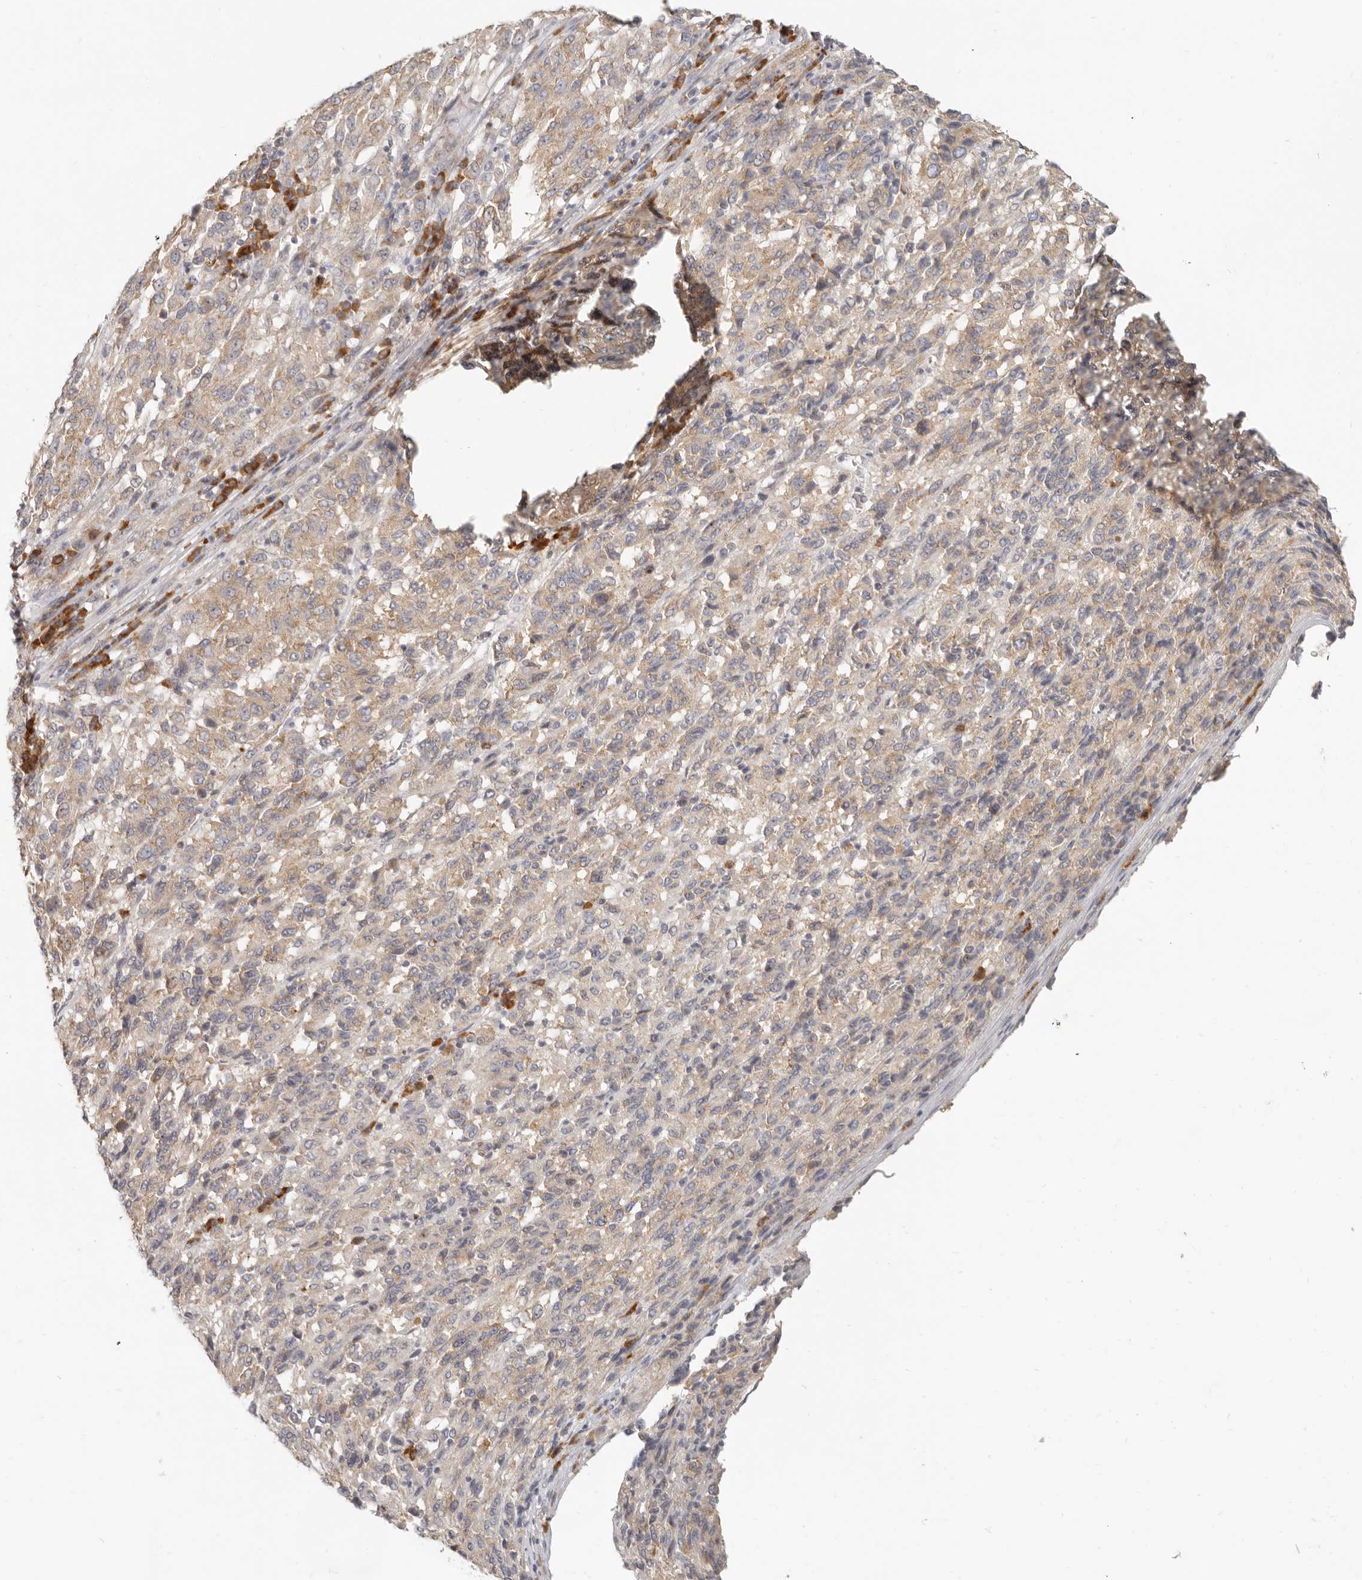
{"staining": {"intensity": "weak", "quantity": ">75%", "location": "cytoplasmic/membranous"}, "tissue": "melanoma", "cell_type": "Tumor cells", "image_type": "cancer", "snomed": [{"axis": "morphology", "description": "Malignant melanoma, Metastatic site"}, {"axis": "topography", "description": "Lung"}], "caption": "Immunohistochemical staining of human malignant melanoma (metastatic site) reveals low levels of weak cytoplasmic/membranous staining in about >75% of tumor cells.", "gene": "PABPC4", "patient": {"sex": "male", "age": 64}}